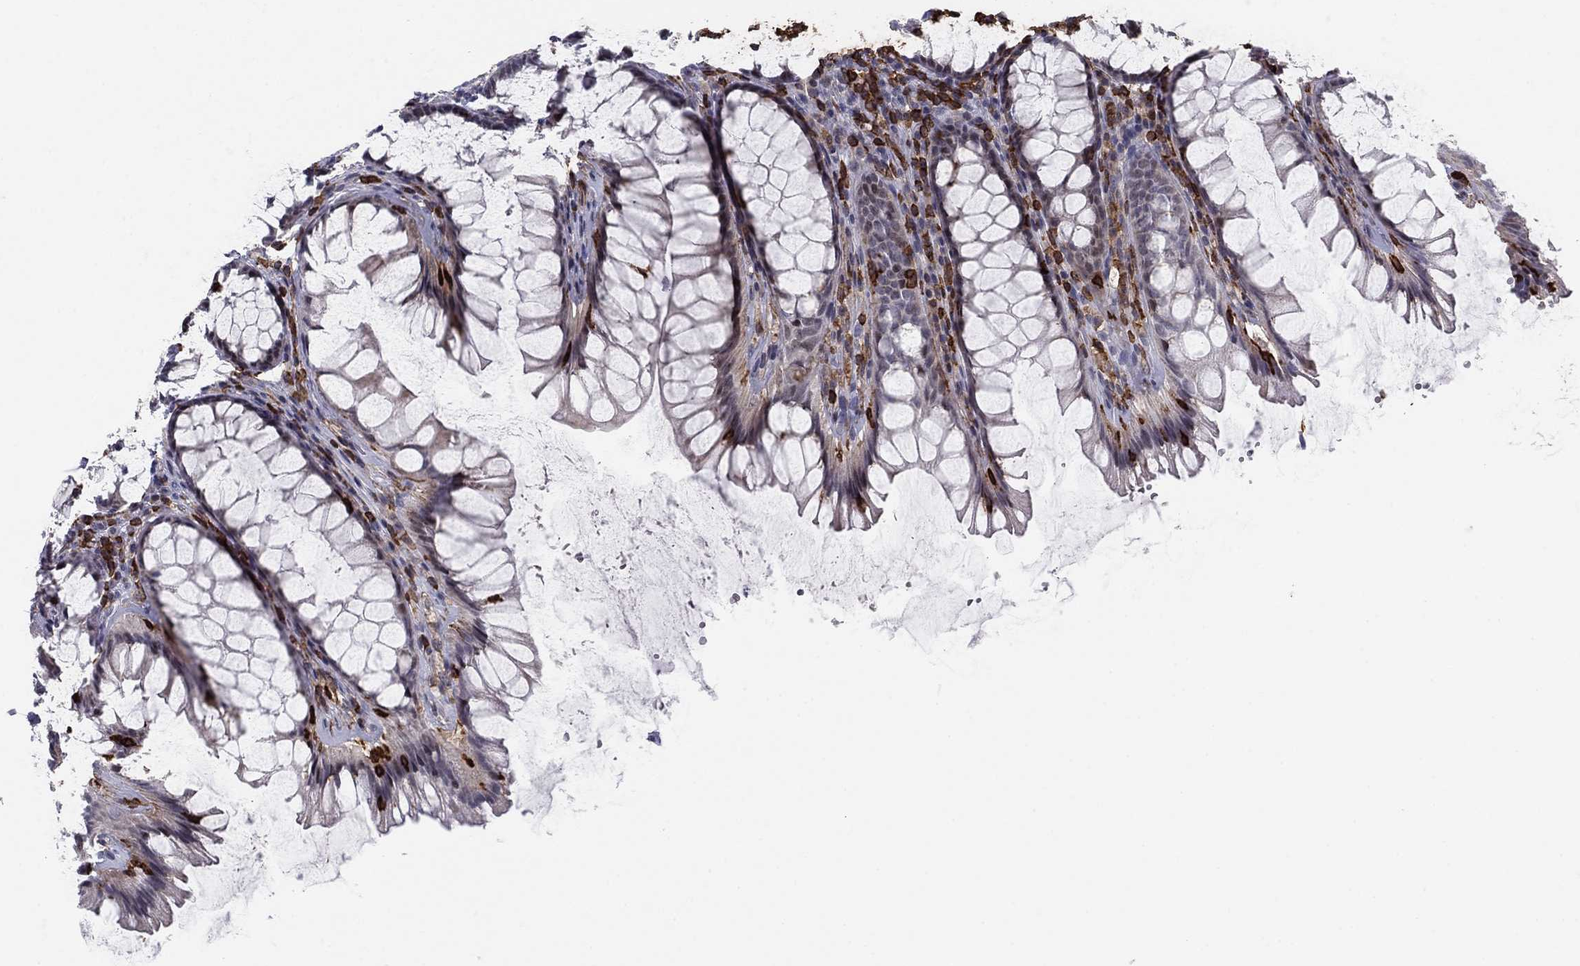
{"staining": {"intensity": "negative", "quantity": "none", "location": "none"}, "tissue": "rectum", "cell_type": "Glandular cells", "image_type": "normal", "snomed": [{"axis": "morphology", "description": "Normal tissue, NOS"}, {"axis": "topography", "description": "Rectum"}], "caption": "Glandular cells are negative for protein expression in normal human rectum.", "gene": "ARHGAP27", "patient": {"sex": "male", "age": 72}}